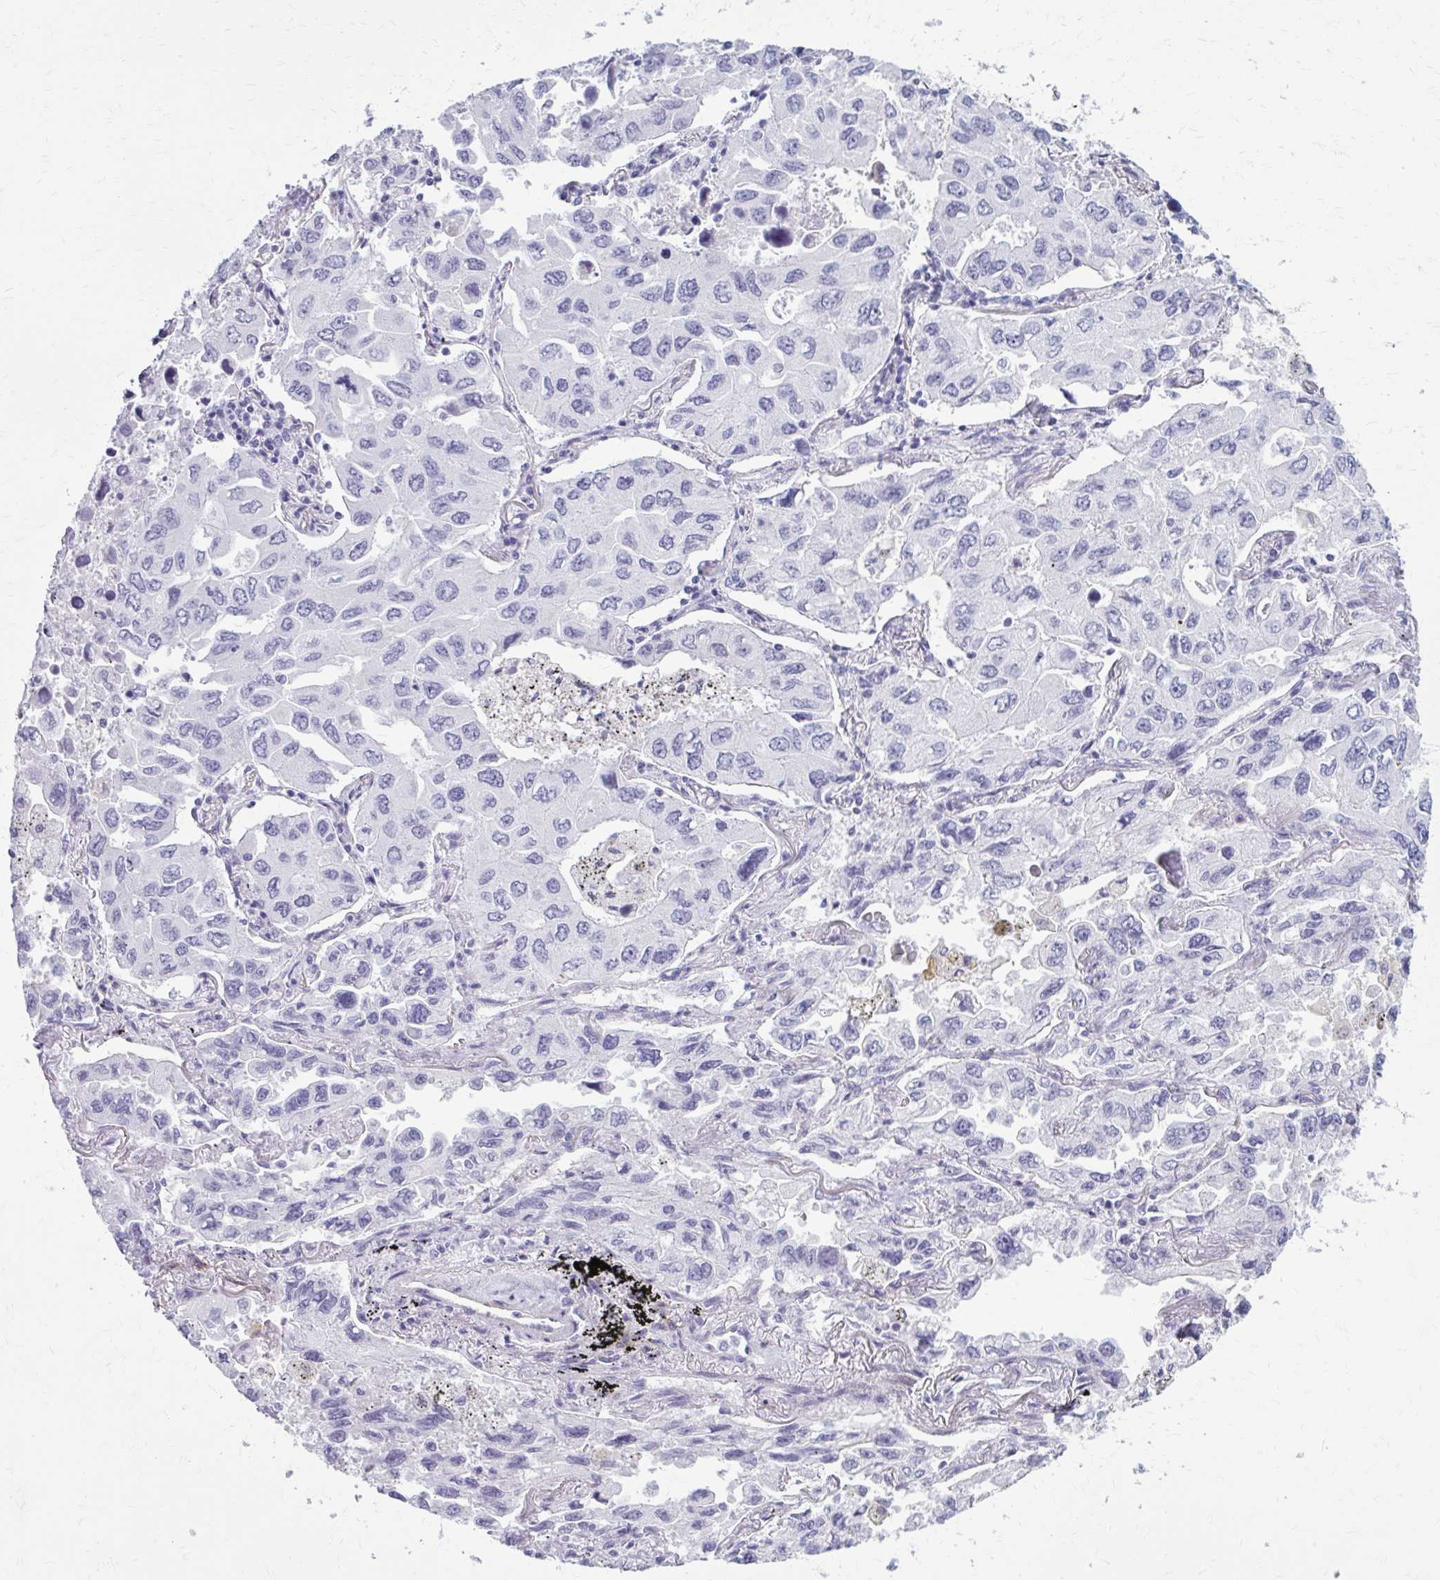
{"staining": {"intensity": "negative", "quantity": "none", "location": "none"}, "tissue": "lung cancer", "cell_type": "Tumor cells", "image_type": "cancer", "snomed": [{"axis": "morphology", "description": "Adenocarcinoma, NOS"}, {"axis": "topography", "description": "Lung"}], "caption": "Lung cancer (adenocarcinoma) was stained to show a protein in brown. There is no significant staining in tumor cells.", "gene": "CASQ2", "patient": {"sex": "male", "age": 64}}